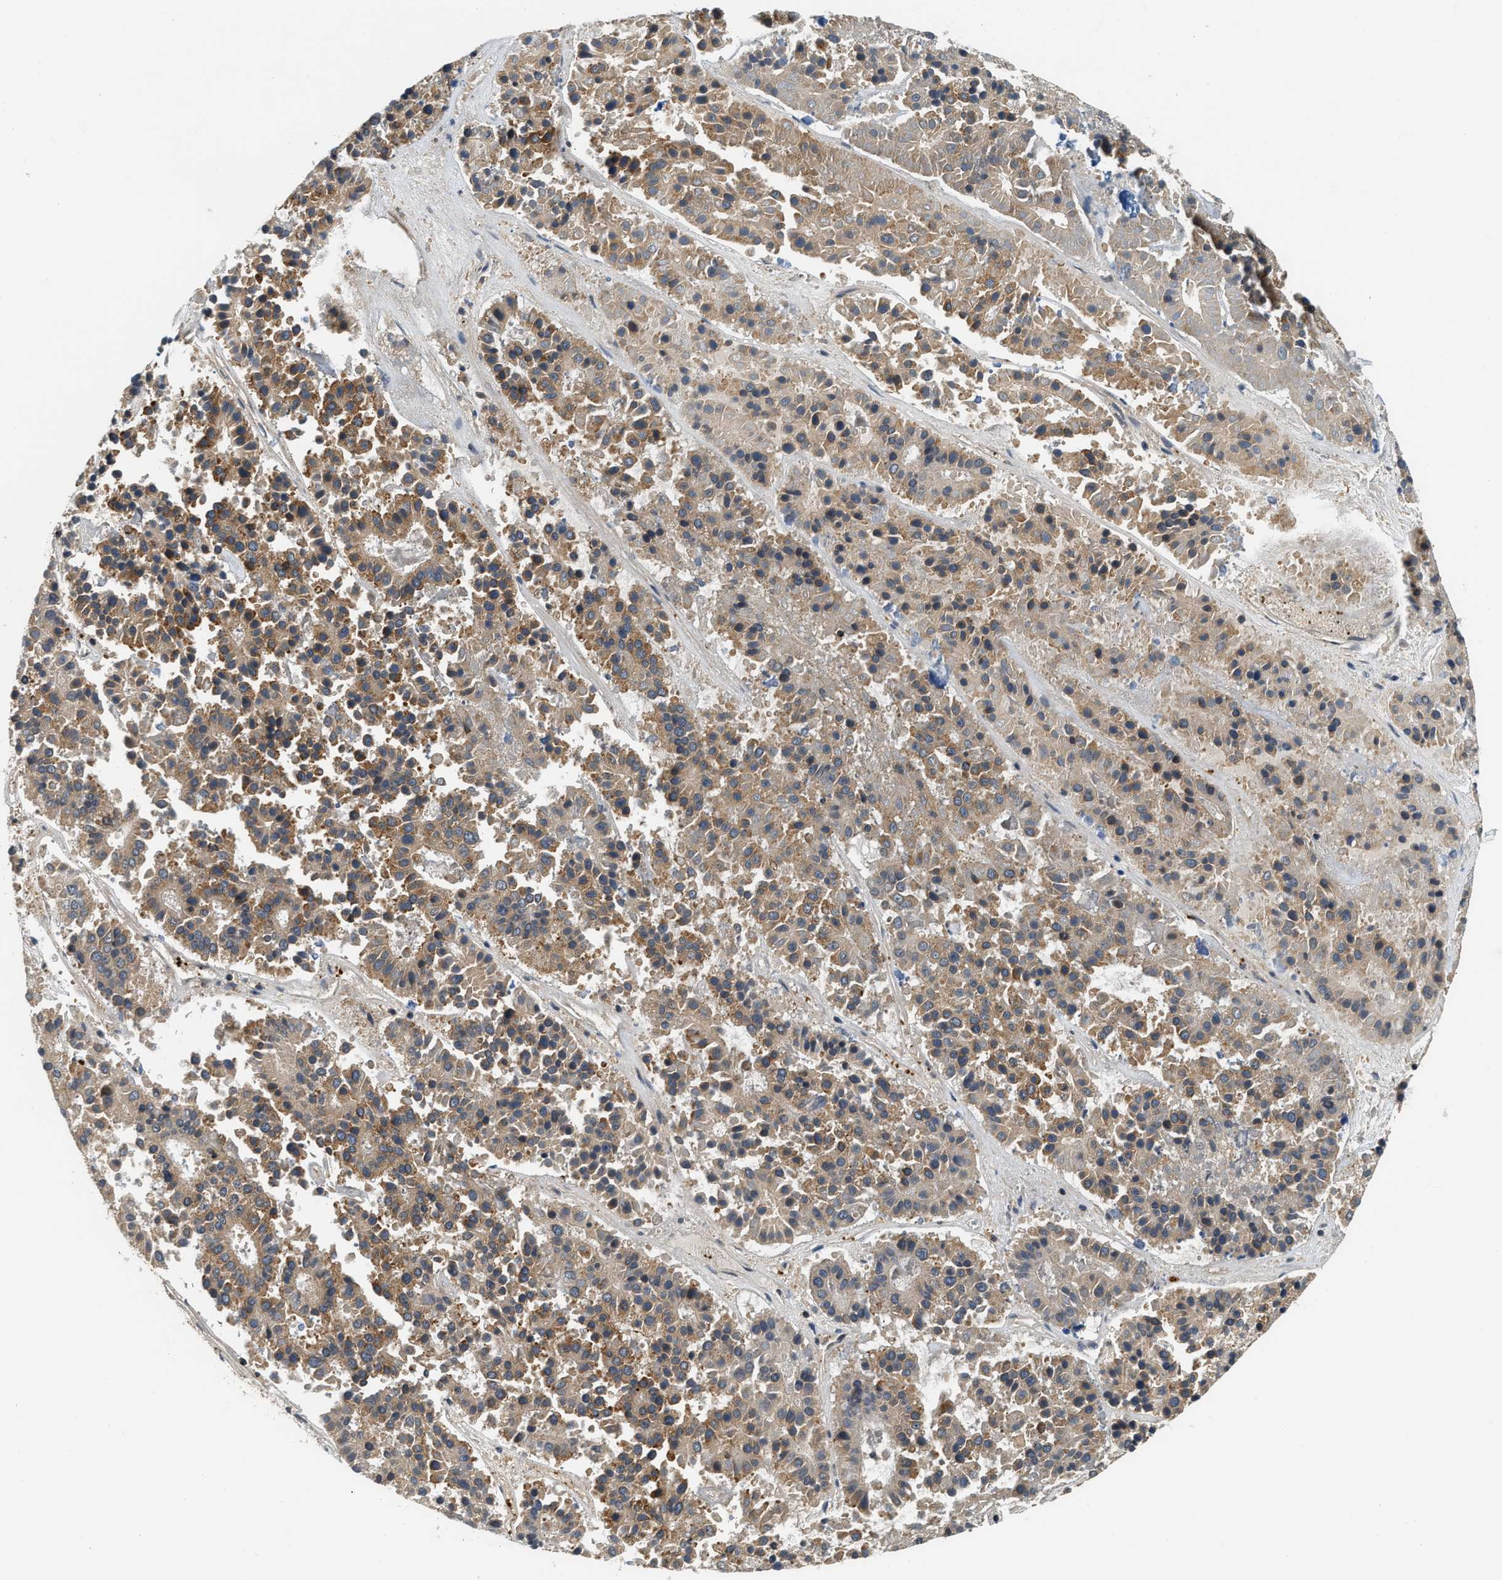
{"staining": {"intensity": "moderate", "quantity": ">75%", "location": "cytoplasmic/membranous"}, "tissue": "pancreatic cancer", "cell_type": "Tumor cells", "image_type": "cancer", "snomed": [{"axis": "morphology", "description": "Adenocarcinoma, NOS"}, {"axis": "topography", "description": "Pancreas"}], "caption": "Protein expression by IHC exhibits moderate cytoplasmic/membranous expression in approximately >75% of tumor cells in adenocarcinoma (pancreatic). Nuclei are stained in blue.", "gene": "SNX5", "patient": {"sex": "male", "age": 50}}